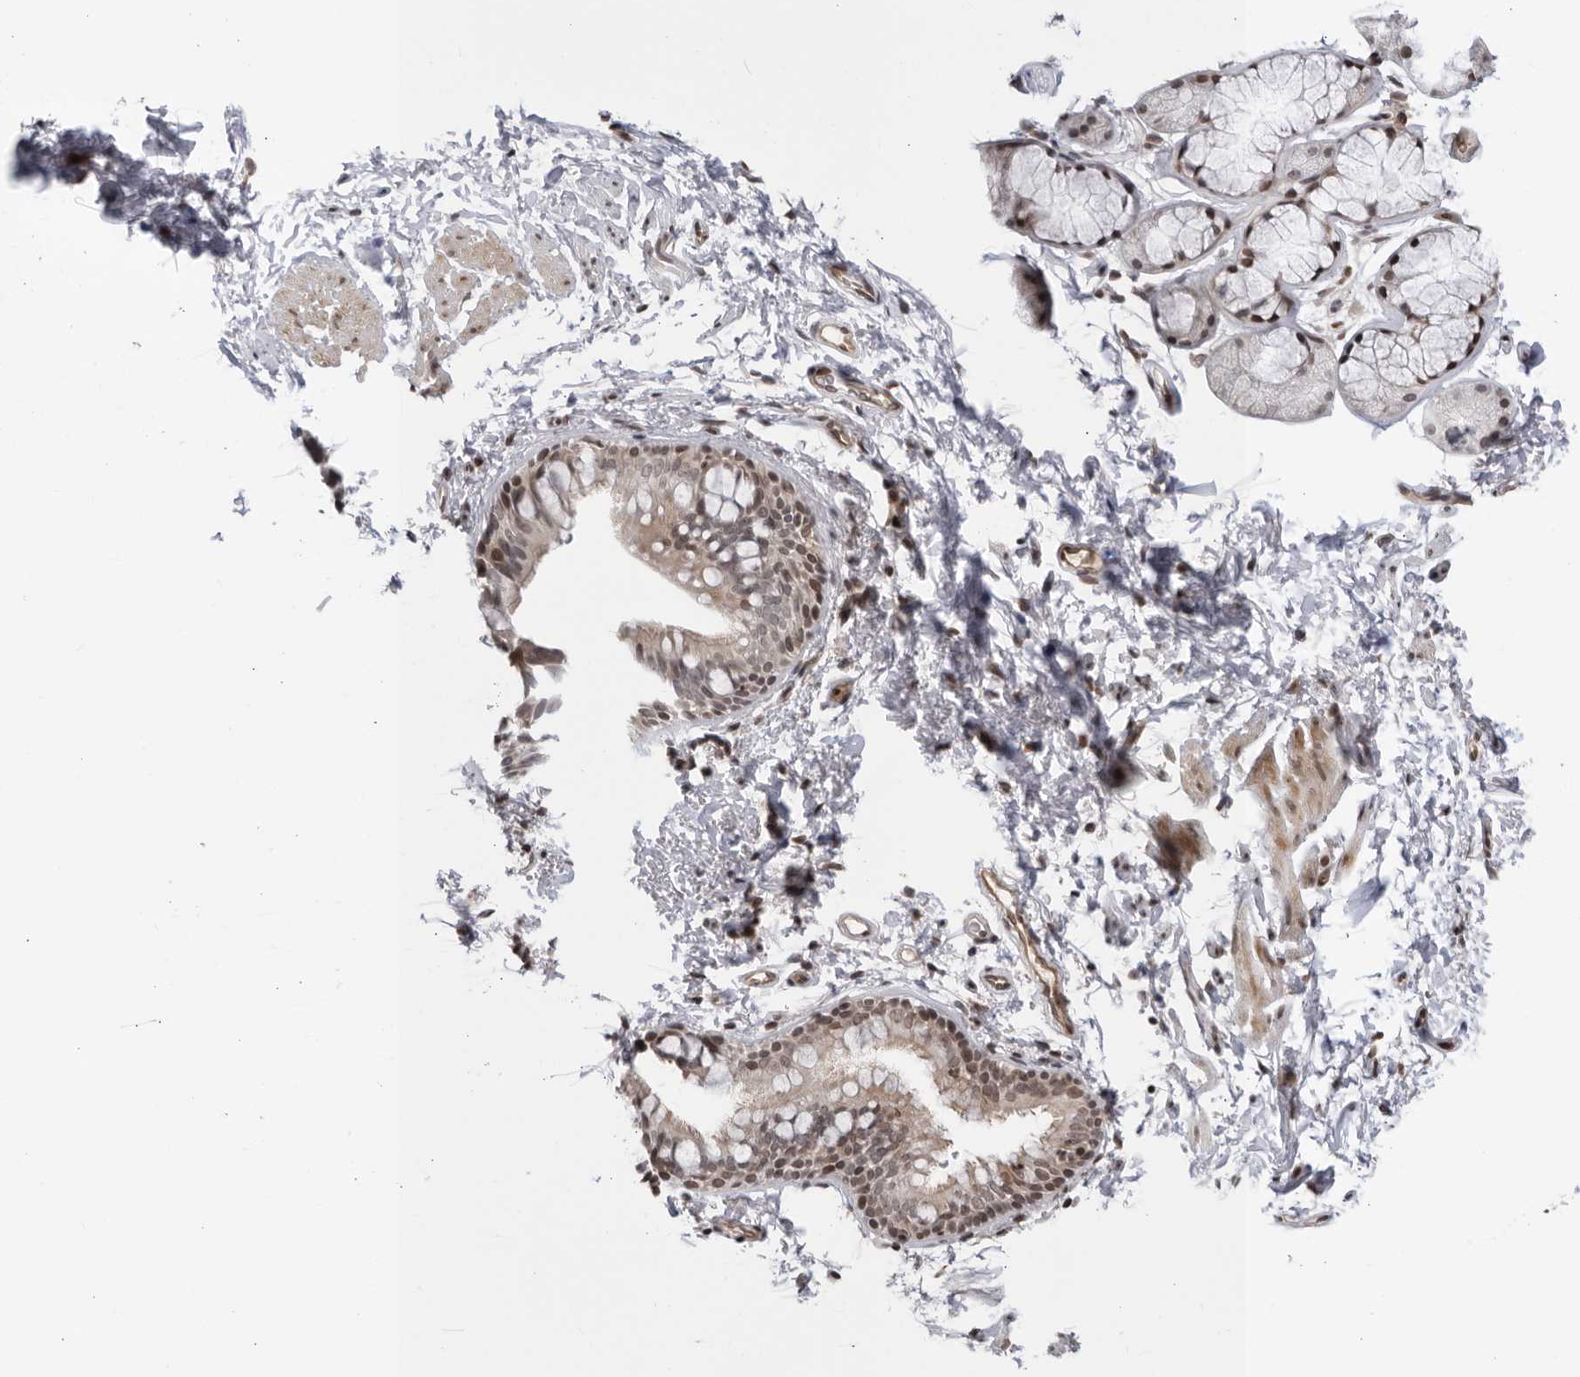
{"staining": {"intensity": "weak", "quantity": ">75%", "location": "cytoplasmic/membranous,nuclear"}, "tissue": "bronchus", "cell_type": "Respiratory epithelial cells", "image_type": "normal", "snomed": [{"axis": "morphology", "description": "Normal tissue, NOS"}, {"axis": "topography", "description": "Cartilage tissue"}, {"axis": "topography", "description": "Bronchus"}, {"axis": "topography", "description": "Lung"}], "caption": "This is an image of immunohistochemistry (IHC) staining of unremarkable bronchus, which shows weak positivity in the cytoplasmic/membranous,nuclear of respiratory epithelial cells.", "gene": "DTL", "patient": {"sex": "male", "age": 64}}